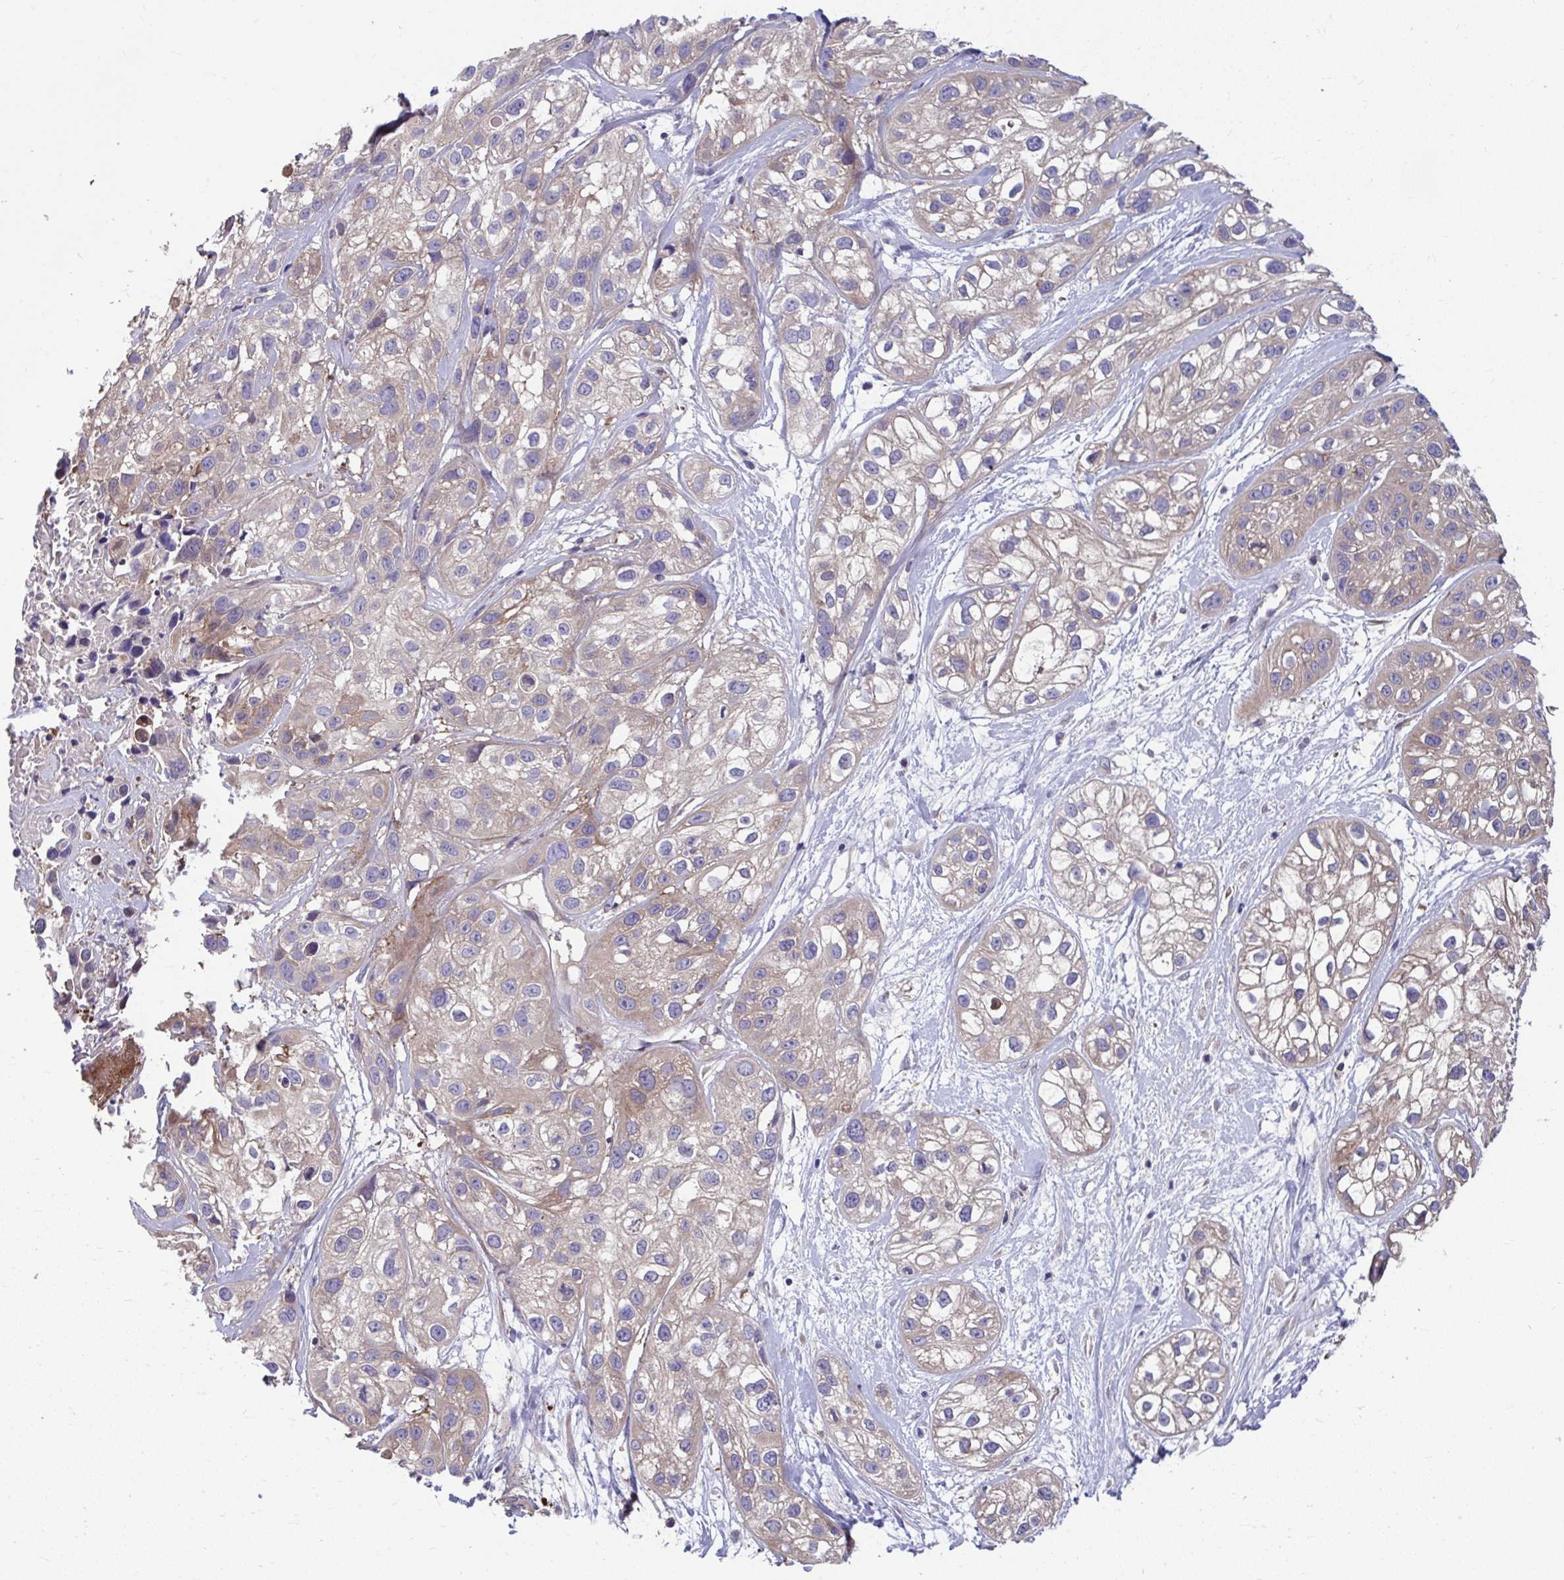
{"staining": {"intensity": "weak", "quantity": "25%-75%", "location": "cytoplasmic/membranous"}, "tissue": "skin cancer", "cell_type": "Tumor cells", "image_type": "cancer", "snomed": [{"axis": "morphology", "description": "Squamous cell carcinoma, NOS"}, {"axis": "topography", "description": "Skin"}], "caption": "A histopathology image of human skin cancer (squamous cell carcinoma) stained for a protein demonstrates weak cytoplasmic/membranous brown staining in tumor cells. The protein of interest is stained brown, and the nuclei are stained in blue (DAB (3,3'-diaminobenzidine) IHC with brightfield microscopy, high magnification).", "gene": "PCDHB7", "patient": {"sex": "male", "age": 82}}